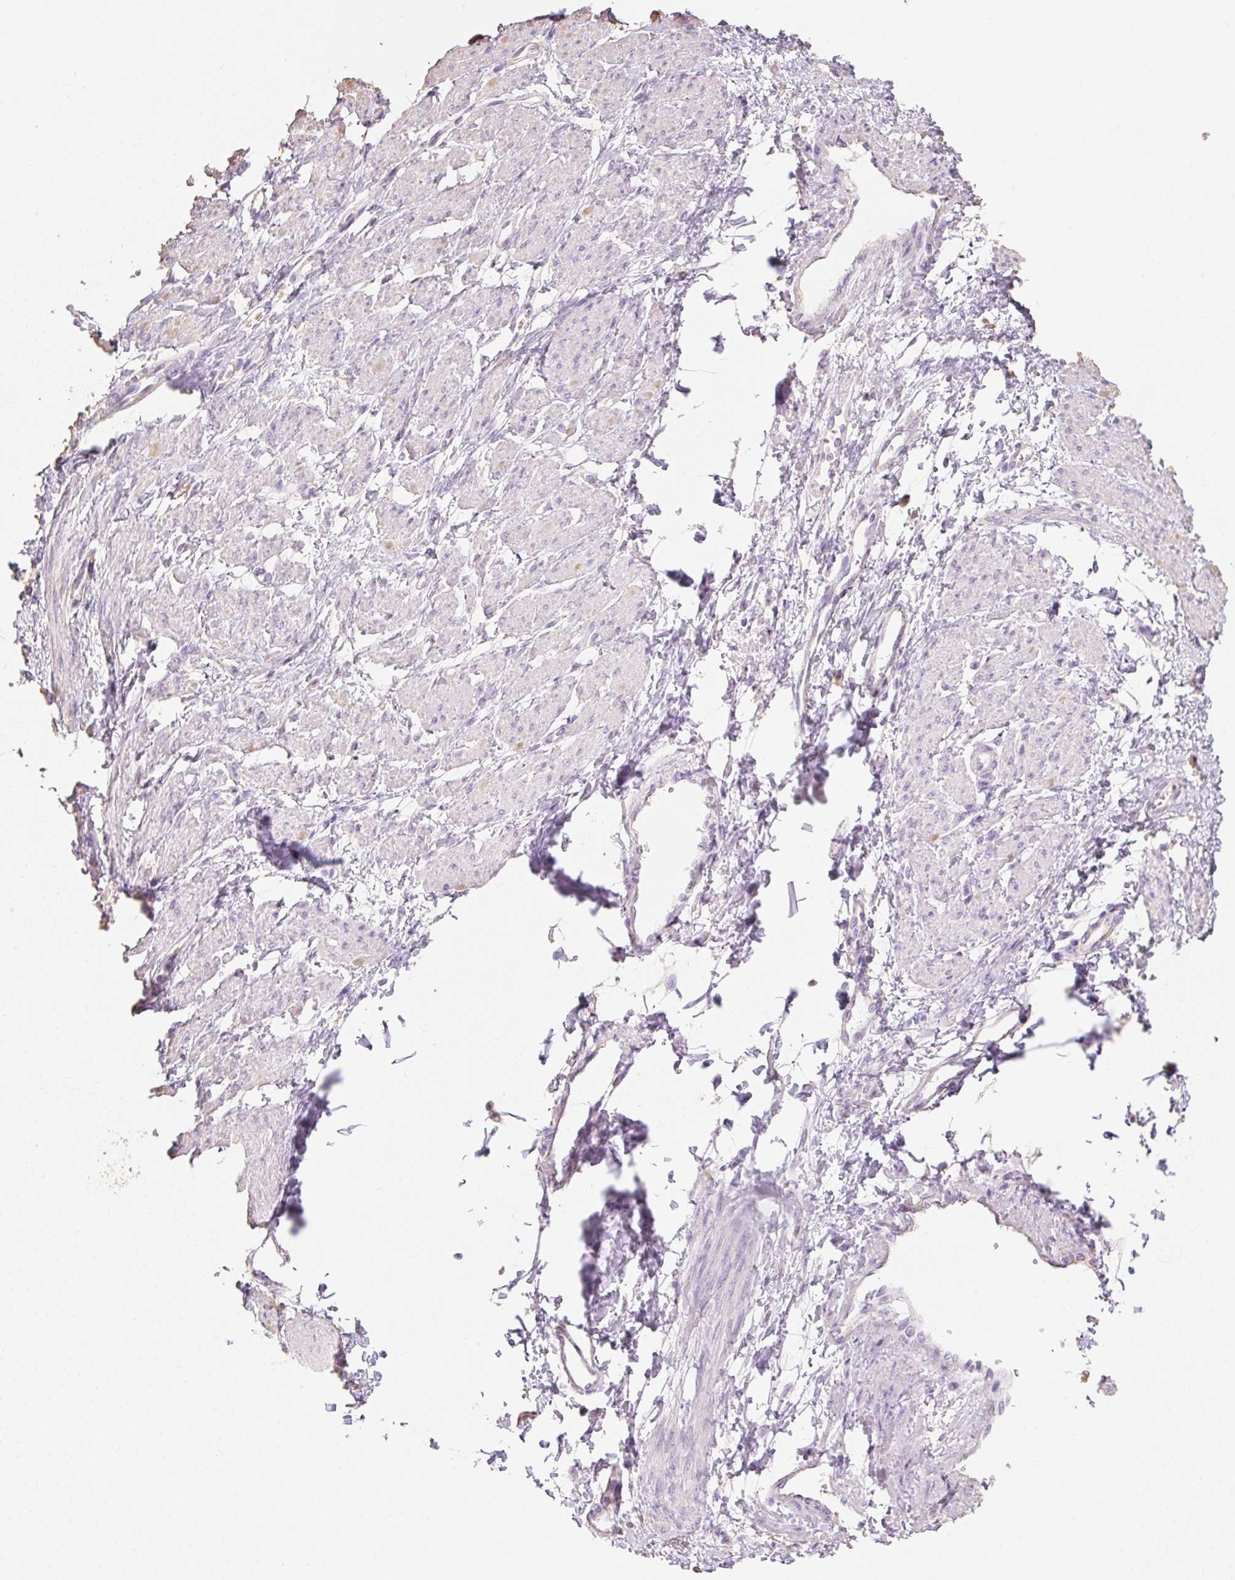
{"staining": {"intensity": "negative", "quantity": "none", "location": "none"}, "tissue": "smooth muscle", "cell_type": "Smooth muscle cells", "image_type": "normal", "snomed": [{"axis": "morphology", "description": "Normal tissue, NOS"}, {"axis": "topography", "description": "Smooth muscle"}, {"axis": "topography", "description": "Uterus"}], "caption": "Human smooth muscle stained for a protein using immunohistochemistry shows no staining in smooth muscle cells.", "gene": "MBOAT7", "patient": {"sex": "female", "age": 39}}